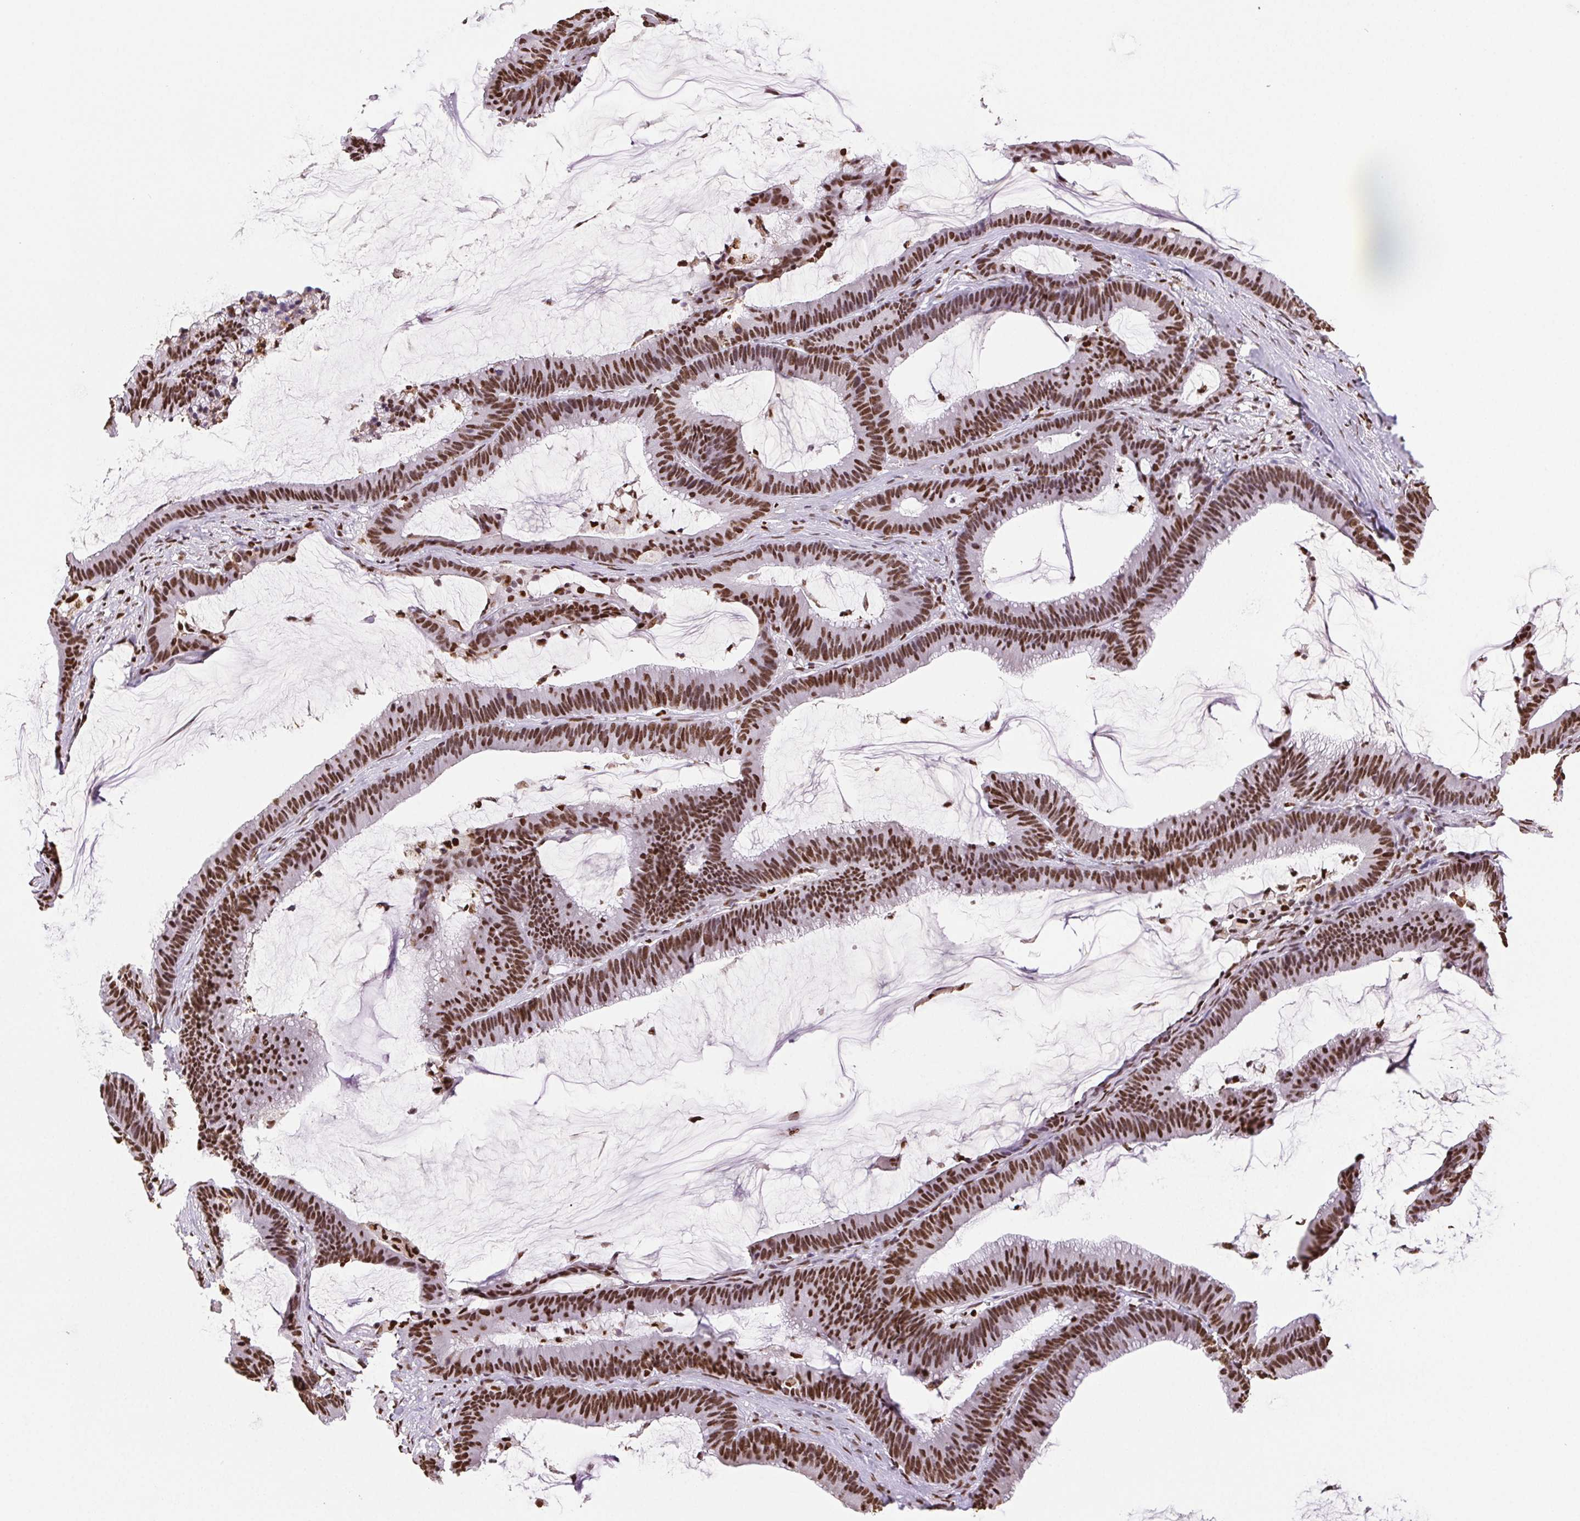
{"staining": {"intensity": "strong", "quantity": ">75%", "location": "nuclear"}, "tissue": "colorectal cancer", "cell_type": "Tumor cells", "image_type": "cancer", "snomed": [{"axis": "morphology", "description": "Adenocarcinoma, NOS"}, {"axis": "topography", "description": "Colon"}], "caption": "Immunohistochemistry (IHC) image of human colorectal cancer (adenocarcinoma) stained for a protein (brown), which reveals high levels of strong nuclear positivity in about >75% of tumor cells.", "gene": "SET", "patient": {"sex": "female", "age": 78}}